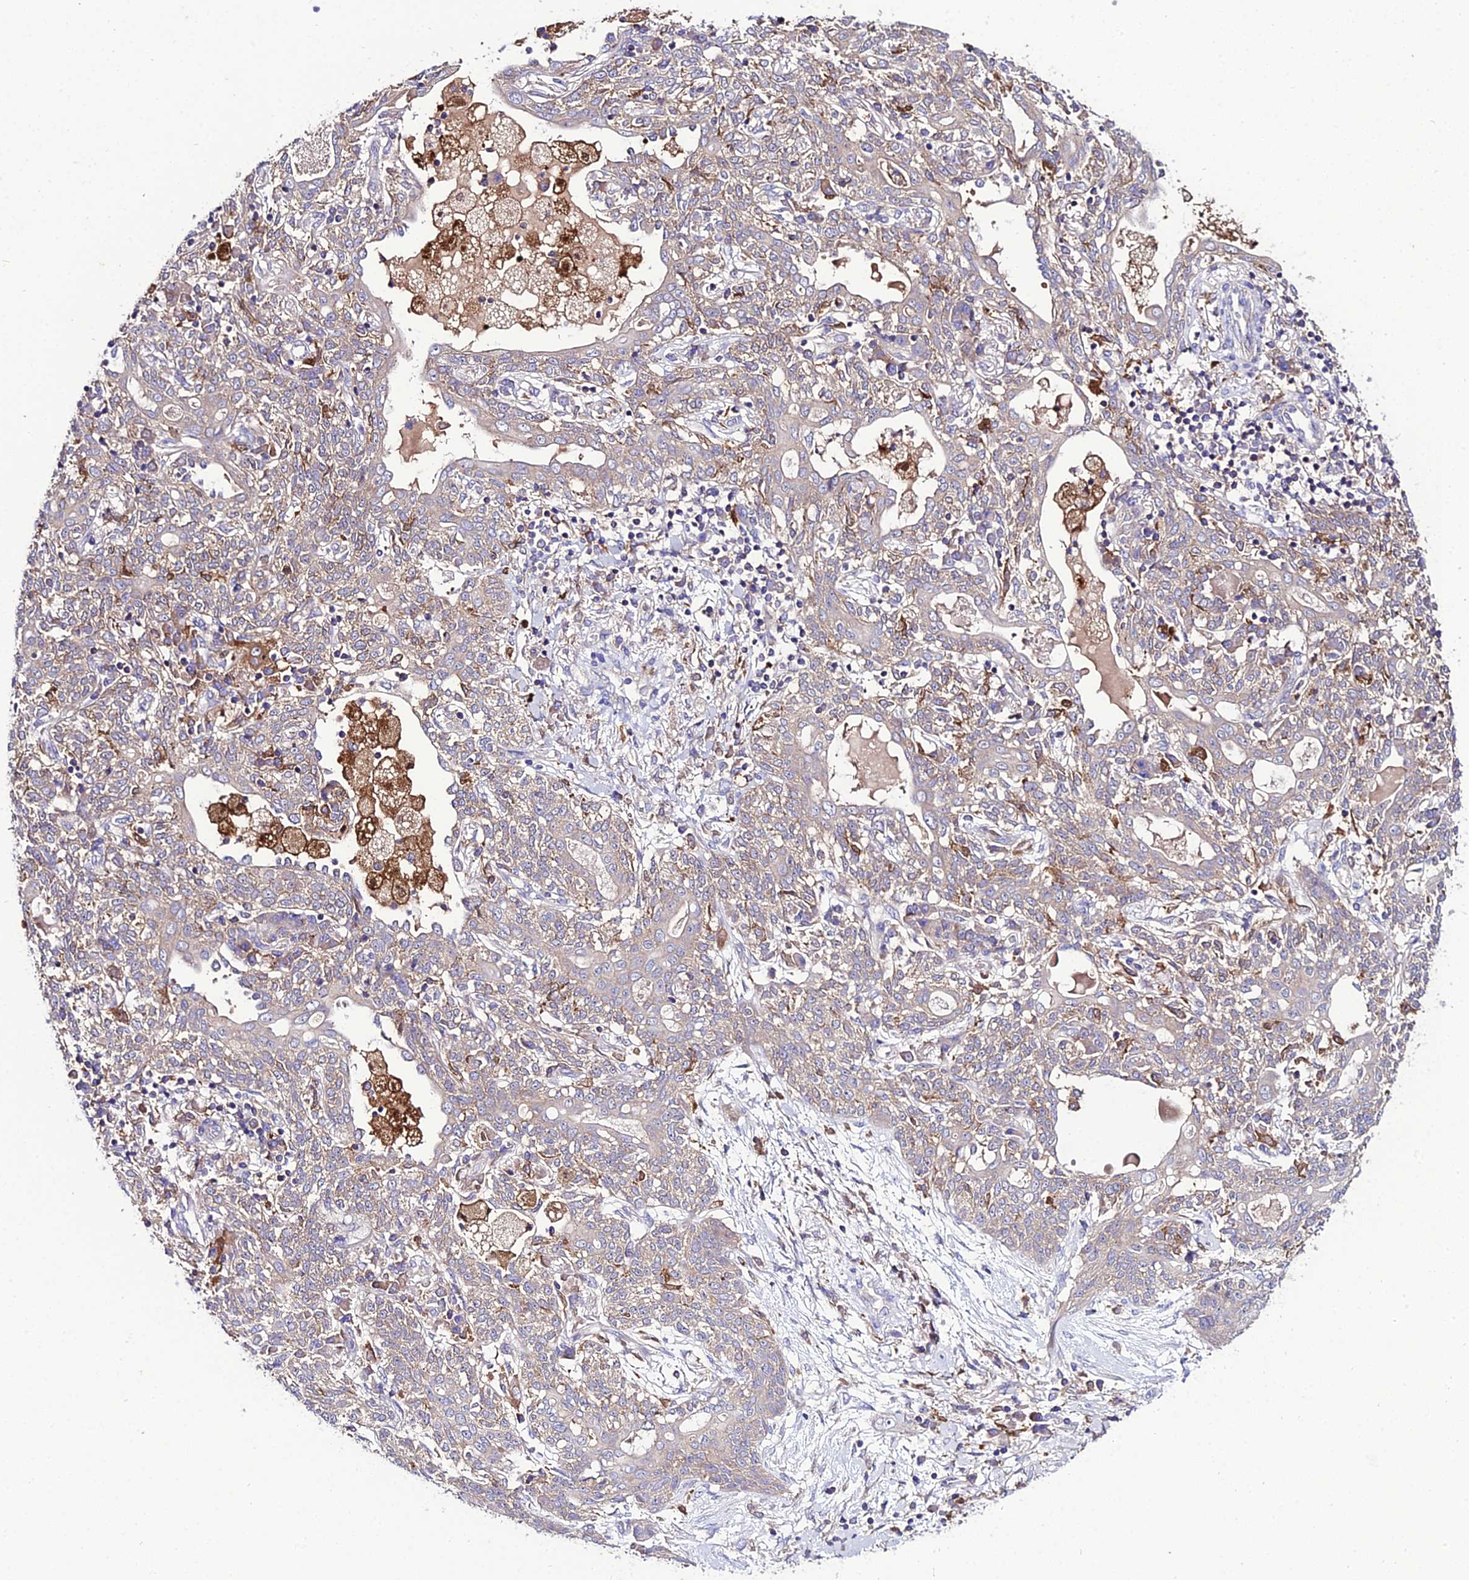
{"staining": {"intensity": "weak", "quantity": "<25%", "location": "cytoplasmic/membranous"}, "tissue": "lung cancer", "cell_type": "Tumor cells", "image_type": "cancer", "snomed": [{"axis": "morphology", "description": "Squamous cell carcinoma, NOS"}, {"axis": "topography", "description": "Lung"}], "caption": "A high-resolution photomicrograph shows immunohistochemistry (IHC) staining of squamous cell carcinoma (lung), which shows no significant positivity in tumor cells. Nuclei are stained in blue.", "gene": "C2orf69", "patient": {"sex": "female", "age": 70}}